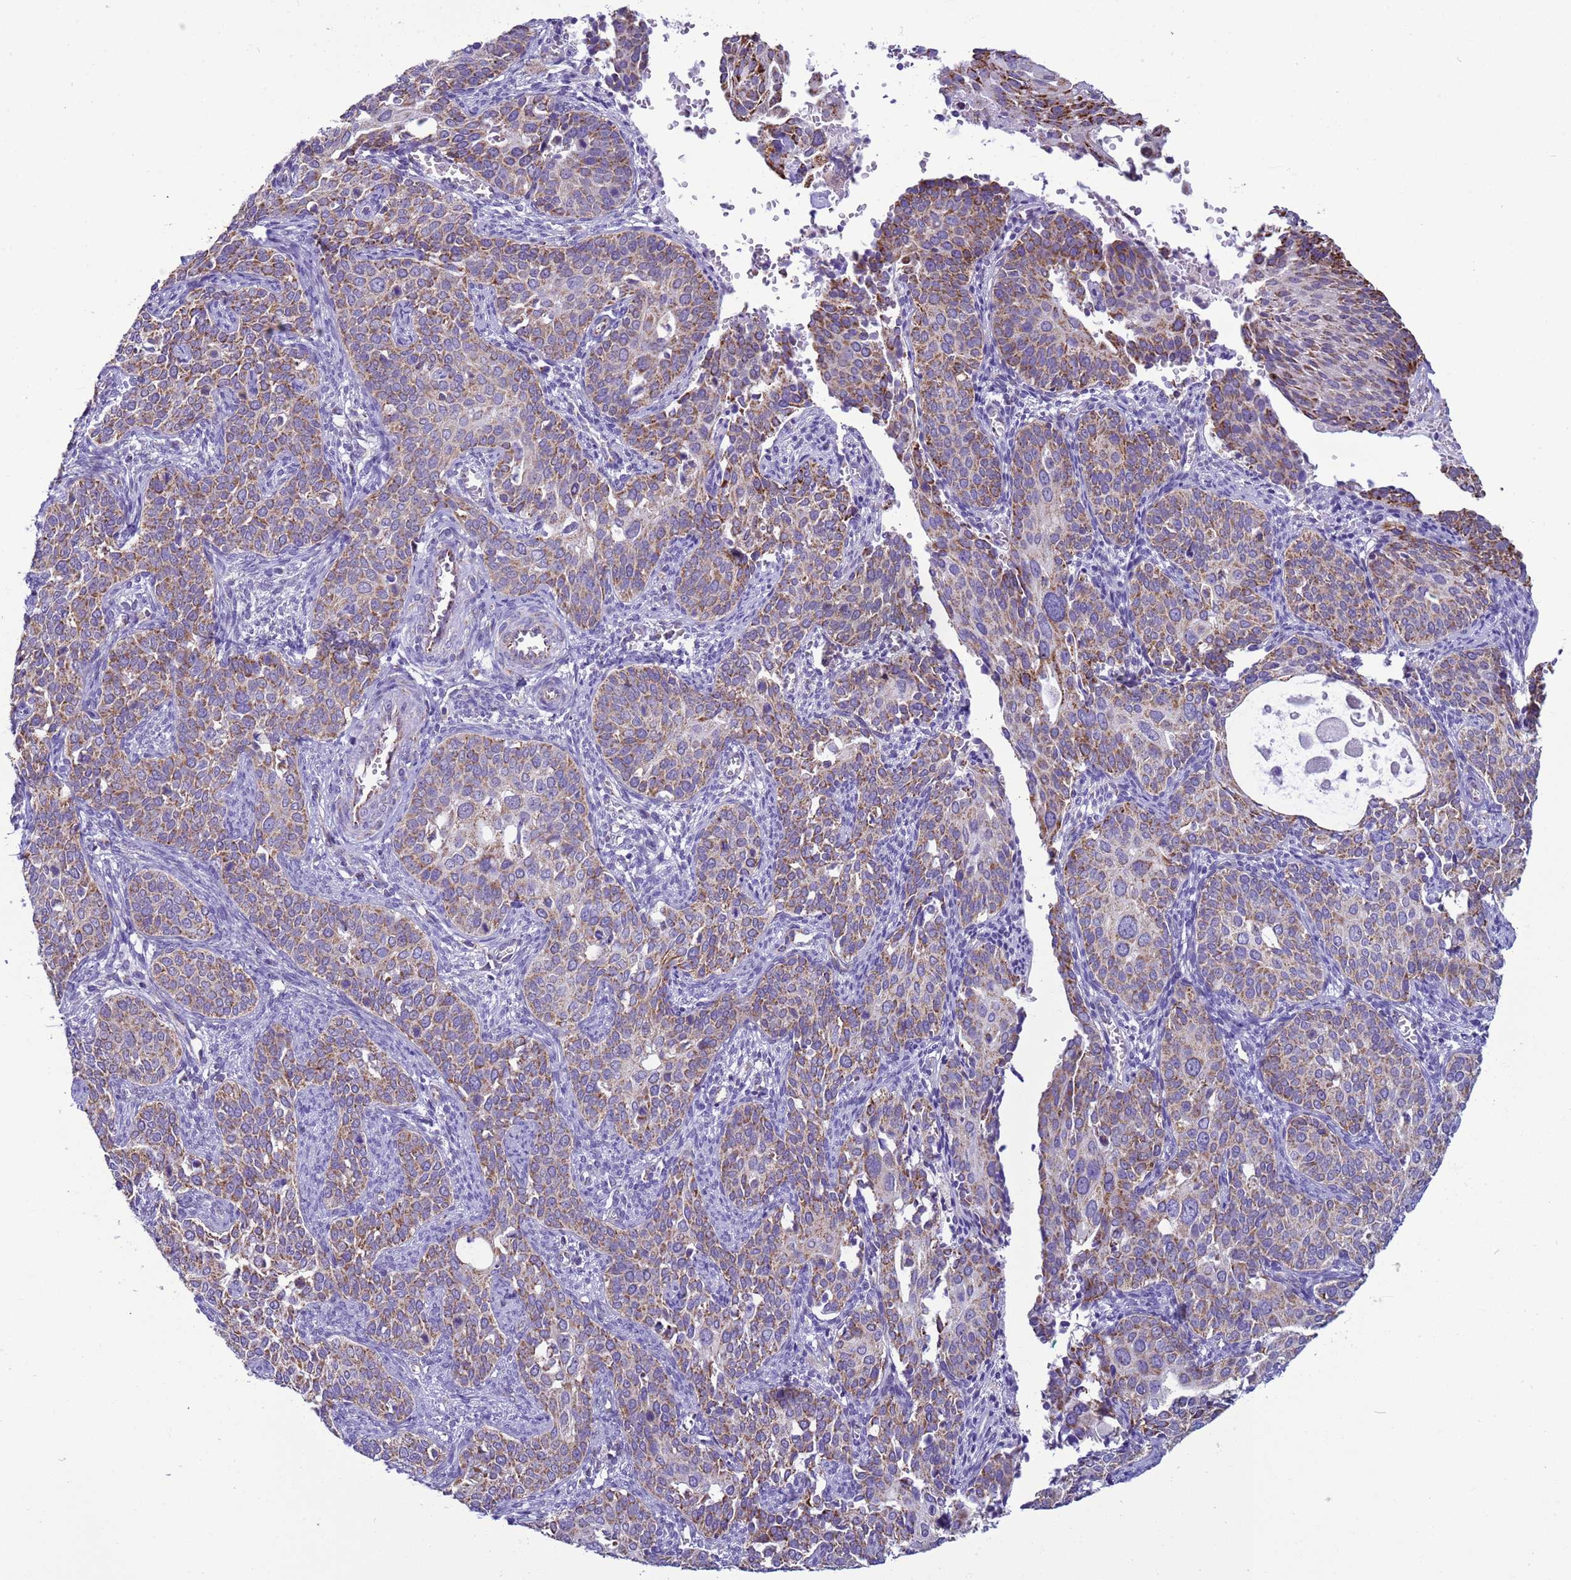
{"staining": {"intensity": "moderate", "quantity": ">75%", "location": "cytoplasmic/membranous"}, "tissue": "cervical cancer", "cell_type": "Tumor cells", "image_type": "cancer", "snomed": [{"axis": "morphology", "description": "Squamous cell carcinoma, NOS"}, {"axis": "topography", "description": "Cervix"}], "caption": "Brown immunohistochemical staining in cervical squamous cell carcinoma exhibits moderate cytoplasmic/membranous positivity in about >75% of tumor cells.", "gene": "NCALD", "patient": {"sex": "female", "age": 44}}